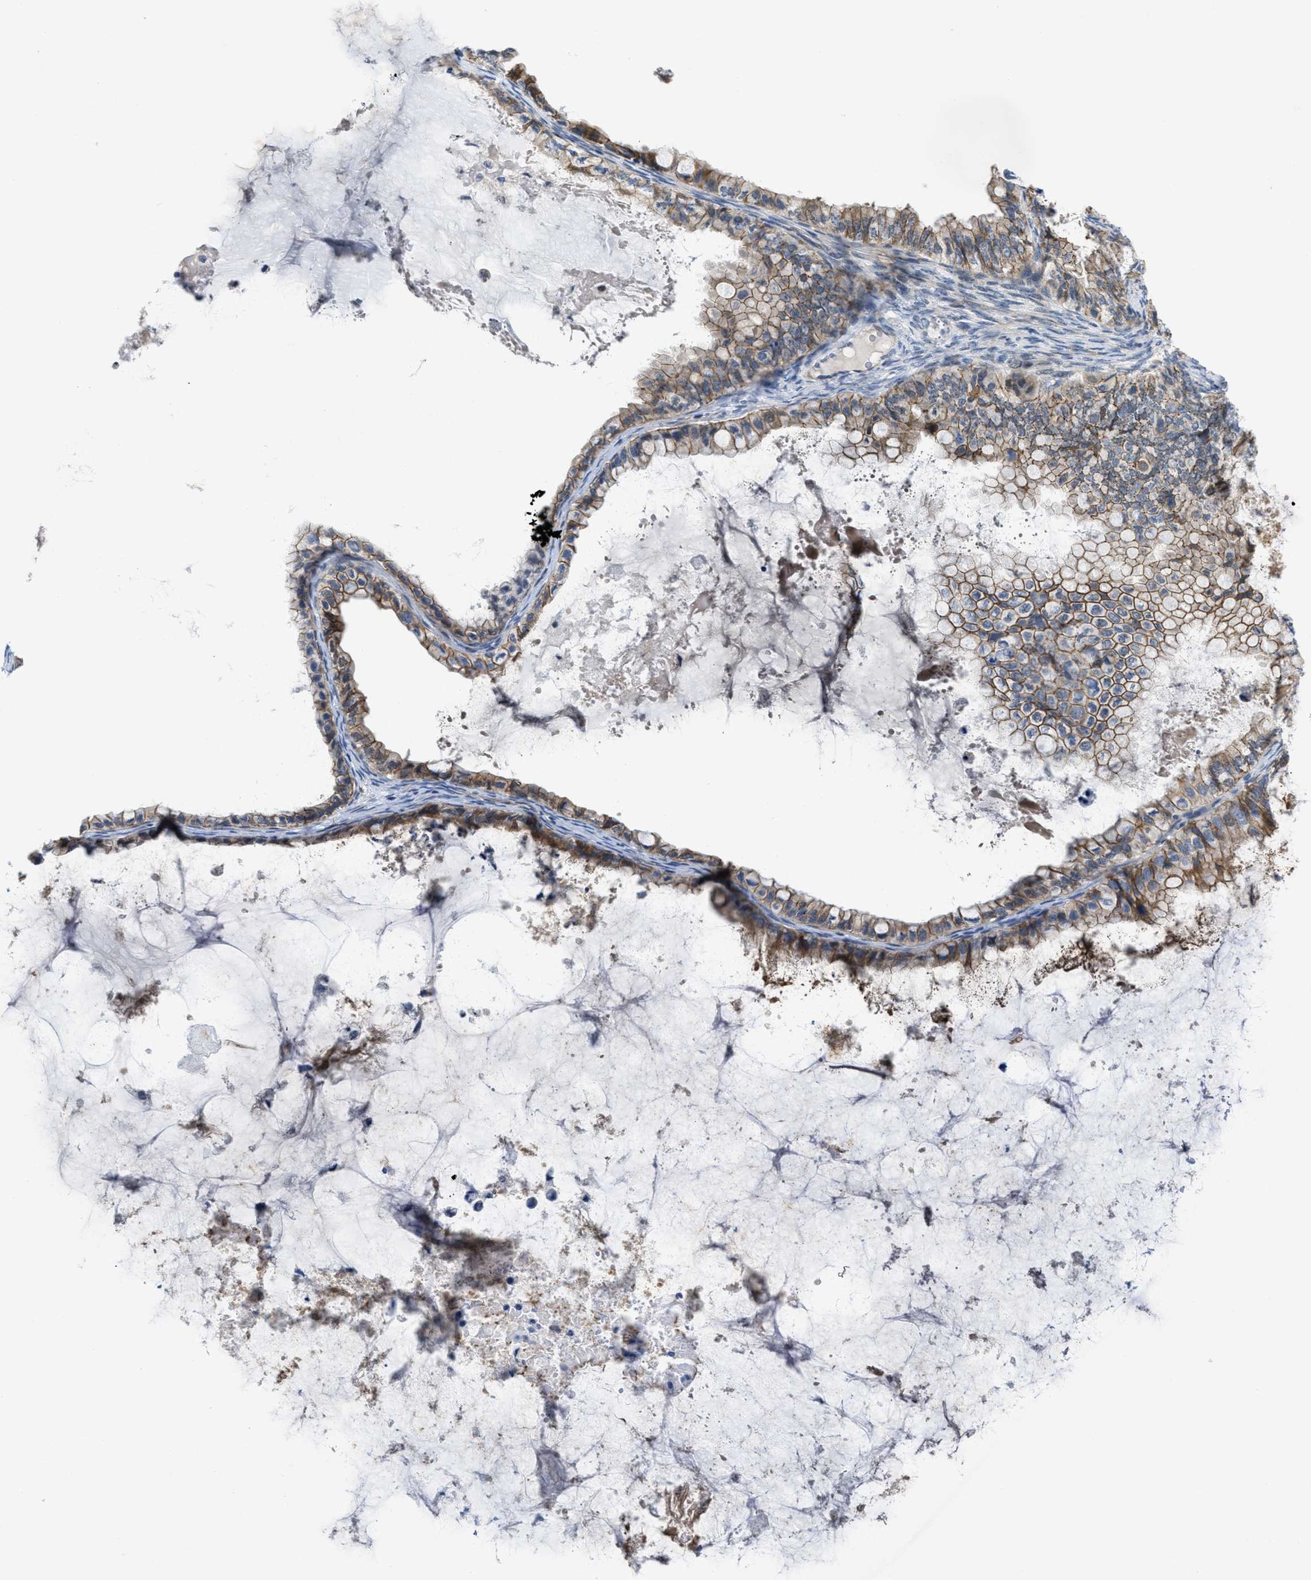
{"staining": {"intensity": "moderate", "quantity": ">75%", "location": "cytoplasmic/membranous"}, "tissue": "ovarian cancer", "cell_type": "Tumor cells", "image_type": "cancer", "snomed": [{"axis": "morphology", "description": "Cystadenocarcinoma, mucinous, NOS"}, {"axis": "topography", "description": "Ovary"}], "caption": "IHC staining of mucinous cystadenocarcinoma (ovarian), which reveals medium levels of moderate cytoplasmic/membranous positivity in approximately >75% of tumor cells indicating moderate cytoplasmic/membranous protein staining. The staining was performed using DAB (brown) for protein detection and nuclei were counterstained in hematoxylin (blue).", "gene": "CDPF1", "patient": {"sex": "female", "age": 80}}